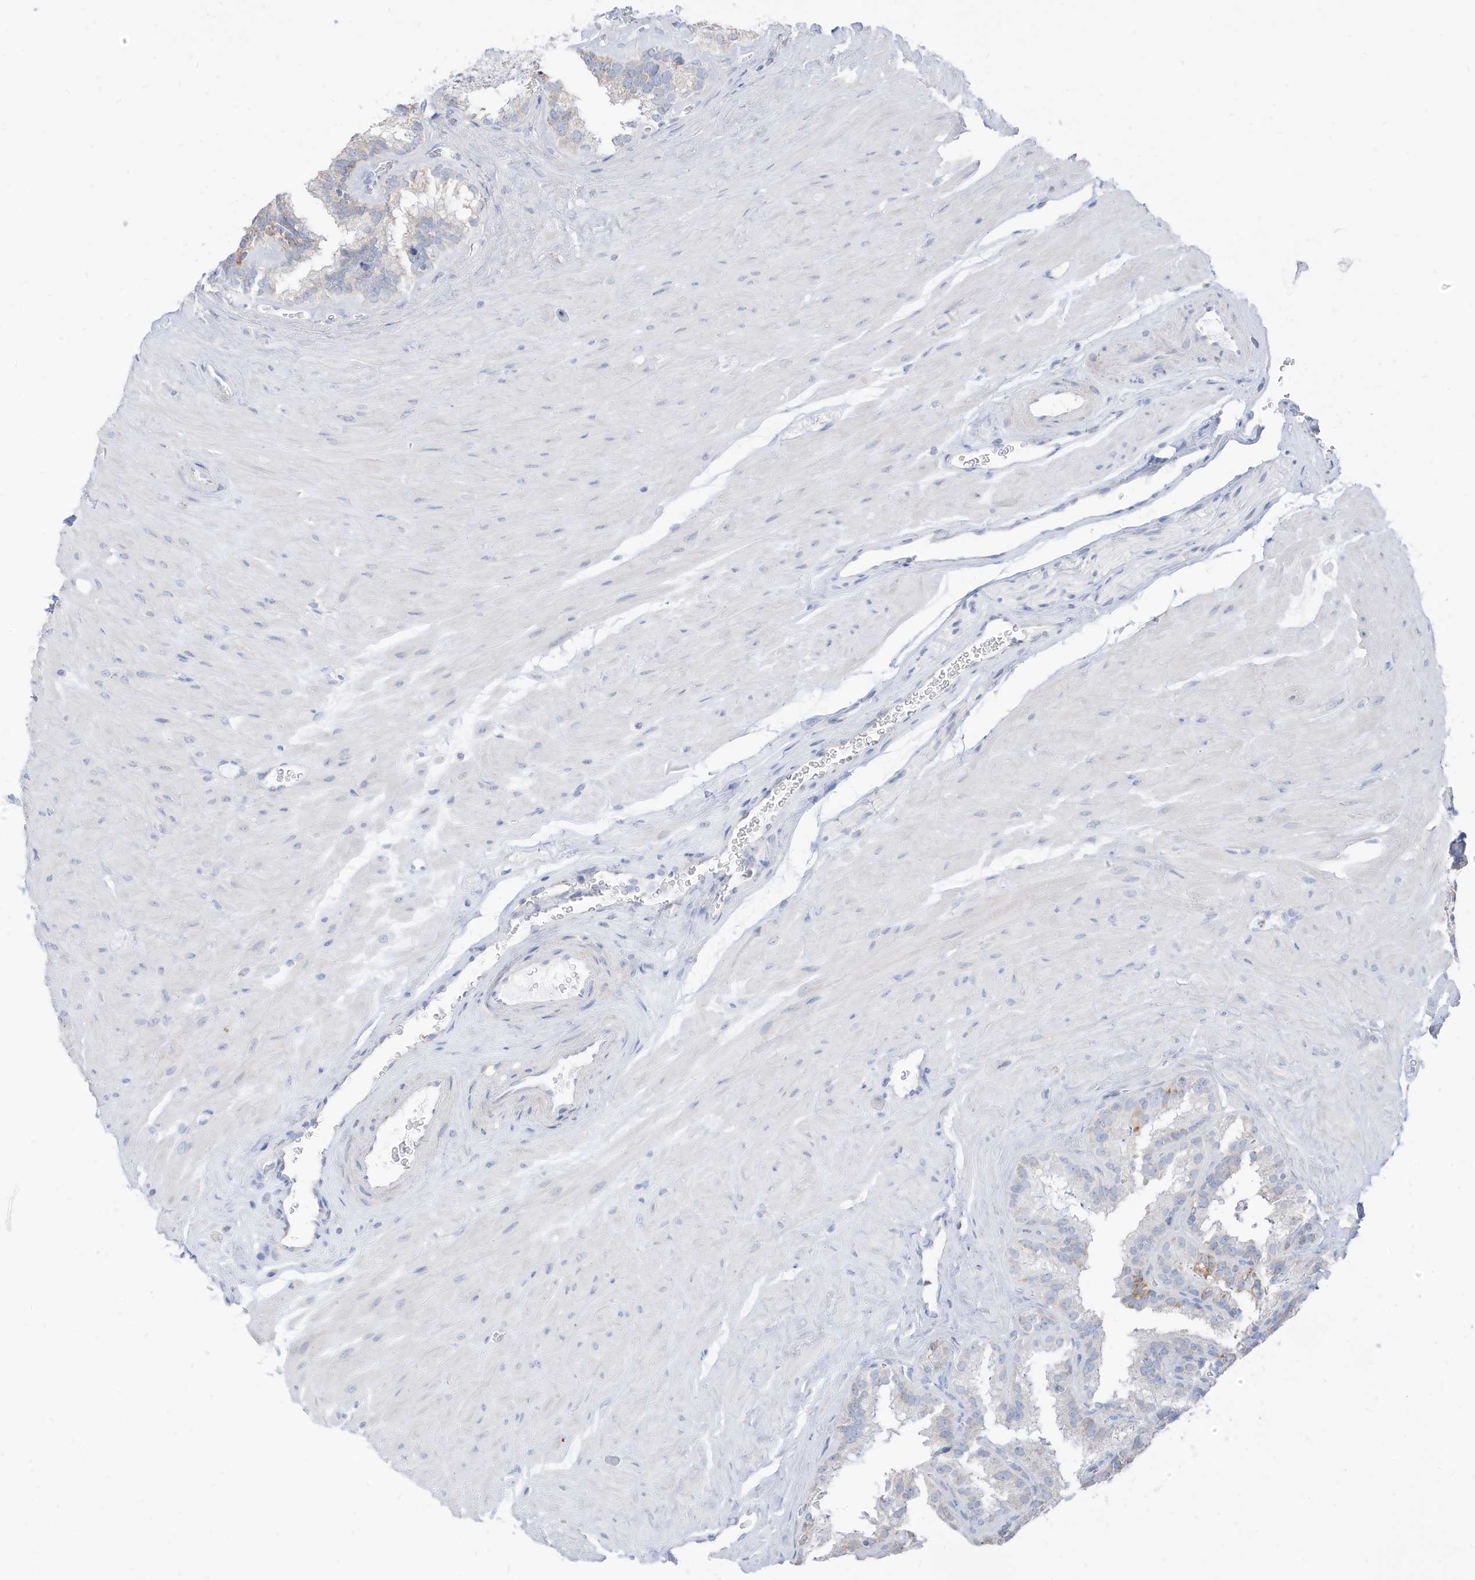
{"staining": {"intensity": "moderate", "quantity": "<25%", "location": "cytoplasmic/membranous"}, "tissue": "seminal vesicle", "cell_type": "Glandular cells", "image_type": "normal", "snomed": [{"axis": "morphology", "description": "Normal tissue, NOS"}, {"axis": "topography", "description": "Prostate"}, {"axis": "topography", "description": "Seminal veicle"}], "caption": "This micrograph exhibits immunohistochemistry staining of benign human seminal vesicle, with low moderate cytoplasmic/membranous positivity in about <25% of glandular cells.", "gene": "ETHE1", "patient": {"sex": "male", "age": 59}}